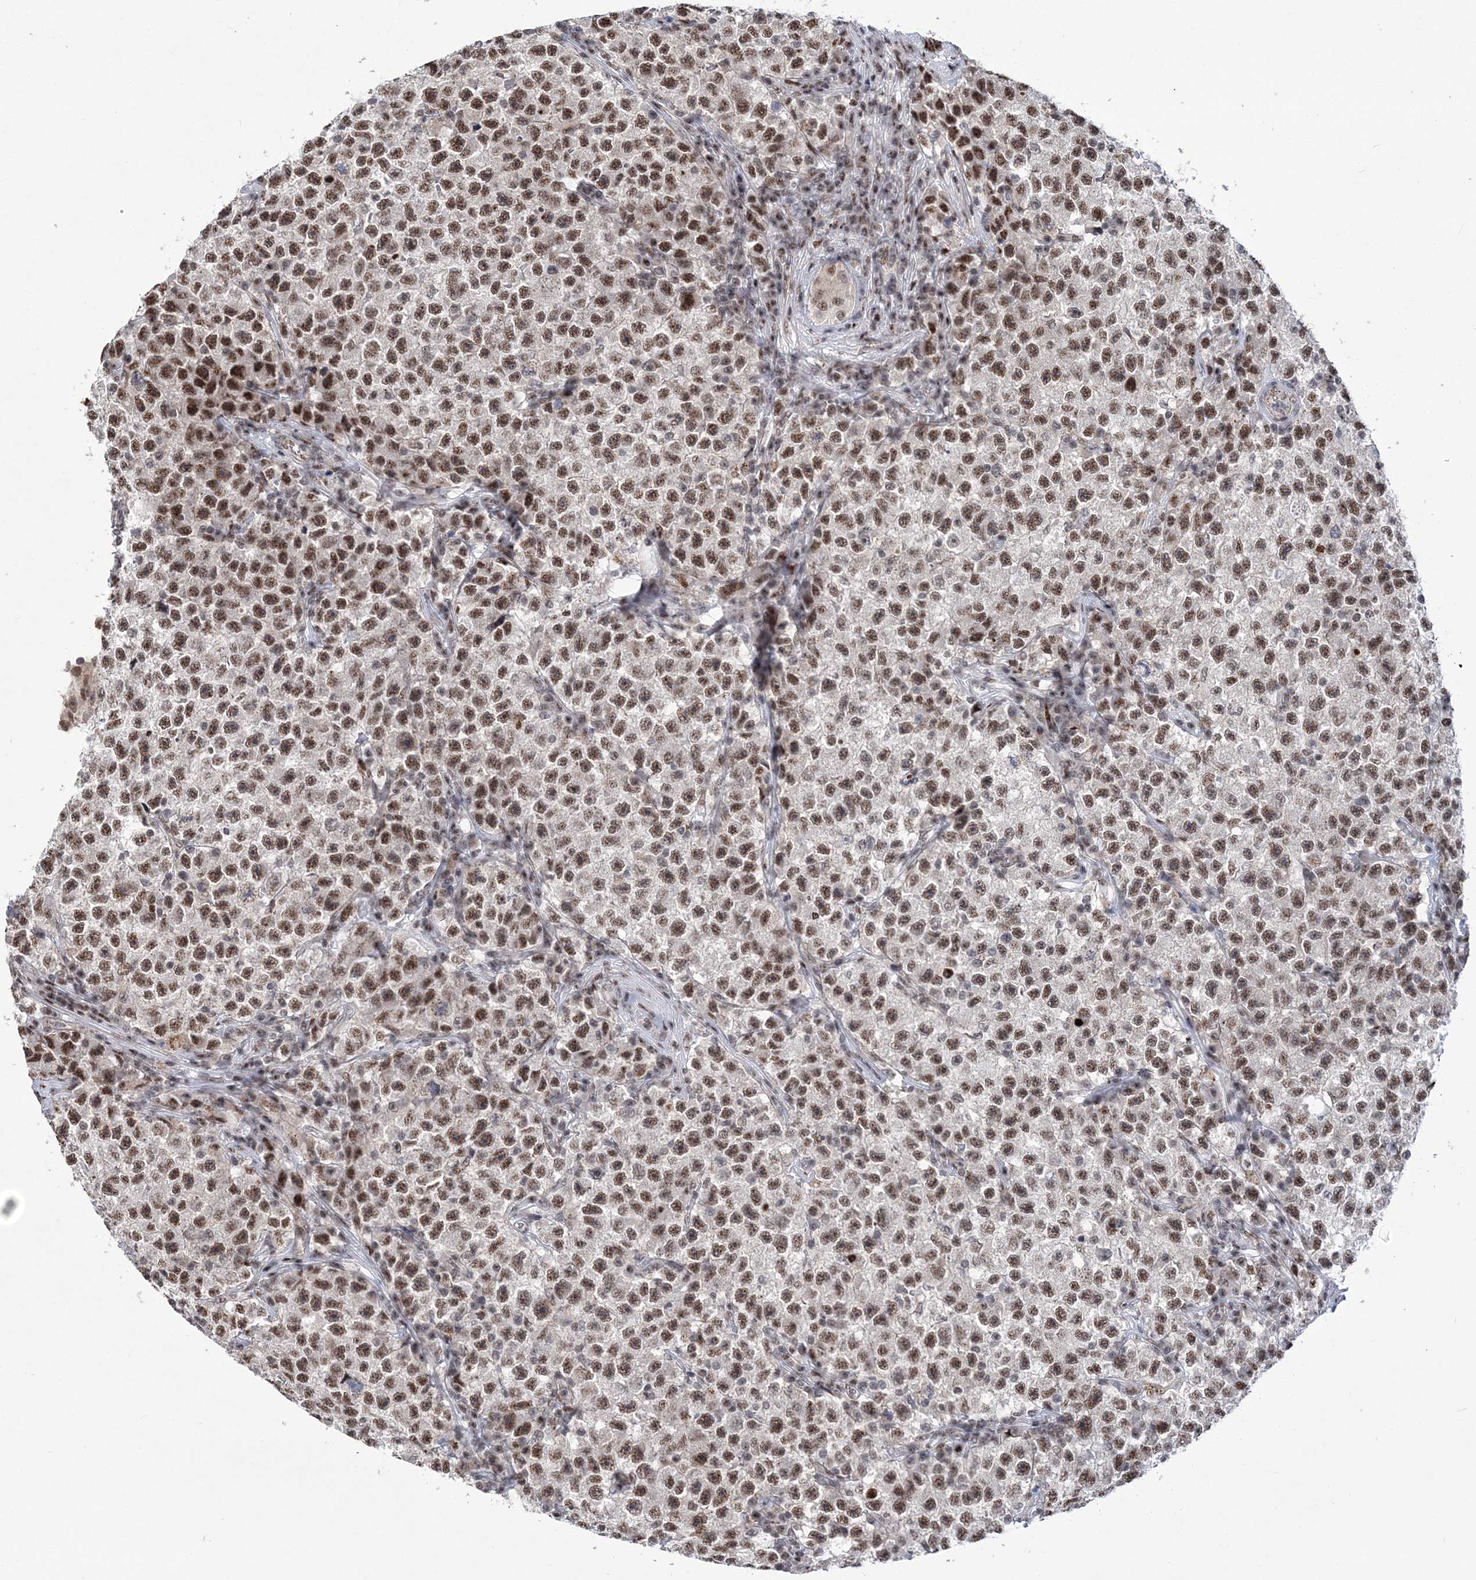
{"staining": {"intensity": "moderate", "quantity": ">75%", "location": "nuclear"}, "tissue": "testis cancer", "cell_type": "Tumor cells", "image_type": "cancer", "snomed": [{"axis": "morphology", "description": "Seminoma, NOS"}, {"axis": "topography", "description": "Testis"}], "caption": "Seminoma (testis) stained for a protein (brown) reveals moderate nuclear positive expression in about >75% of tumor cells.", "gene": "TATDN2", "patient": {"sex": "male", "age": 22}}